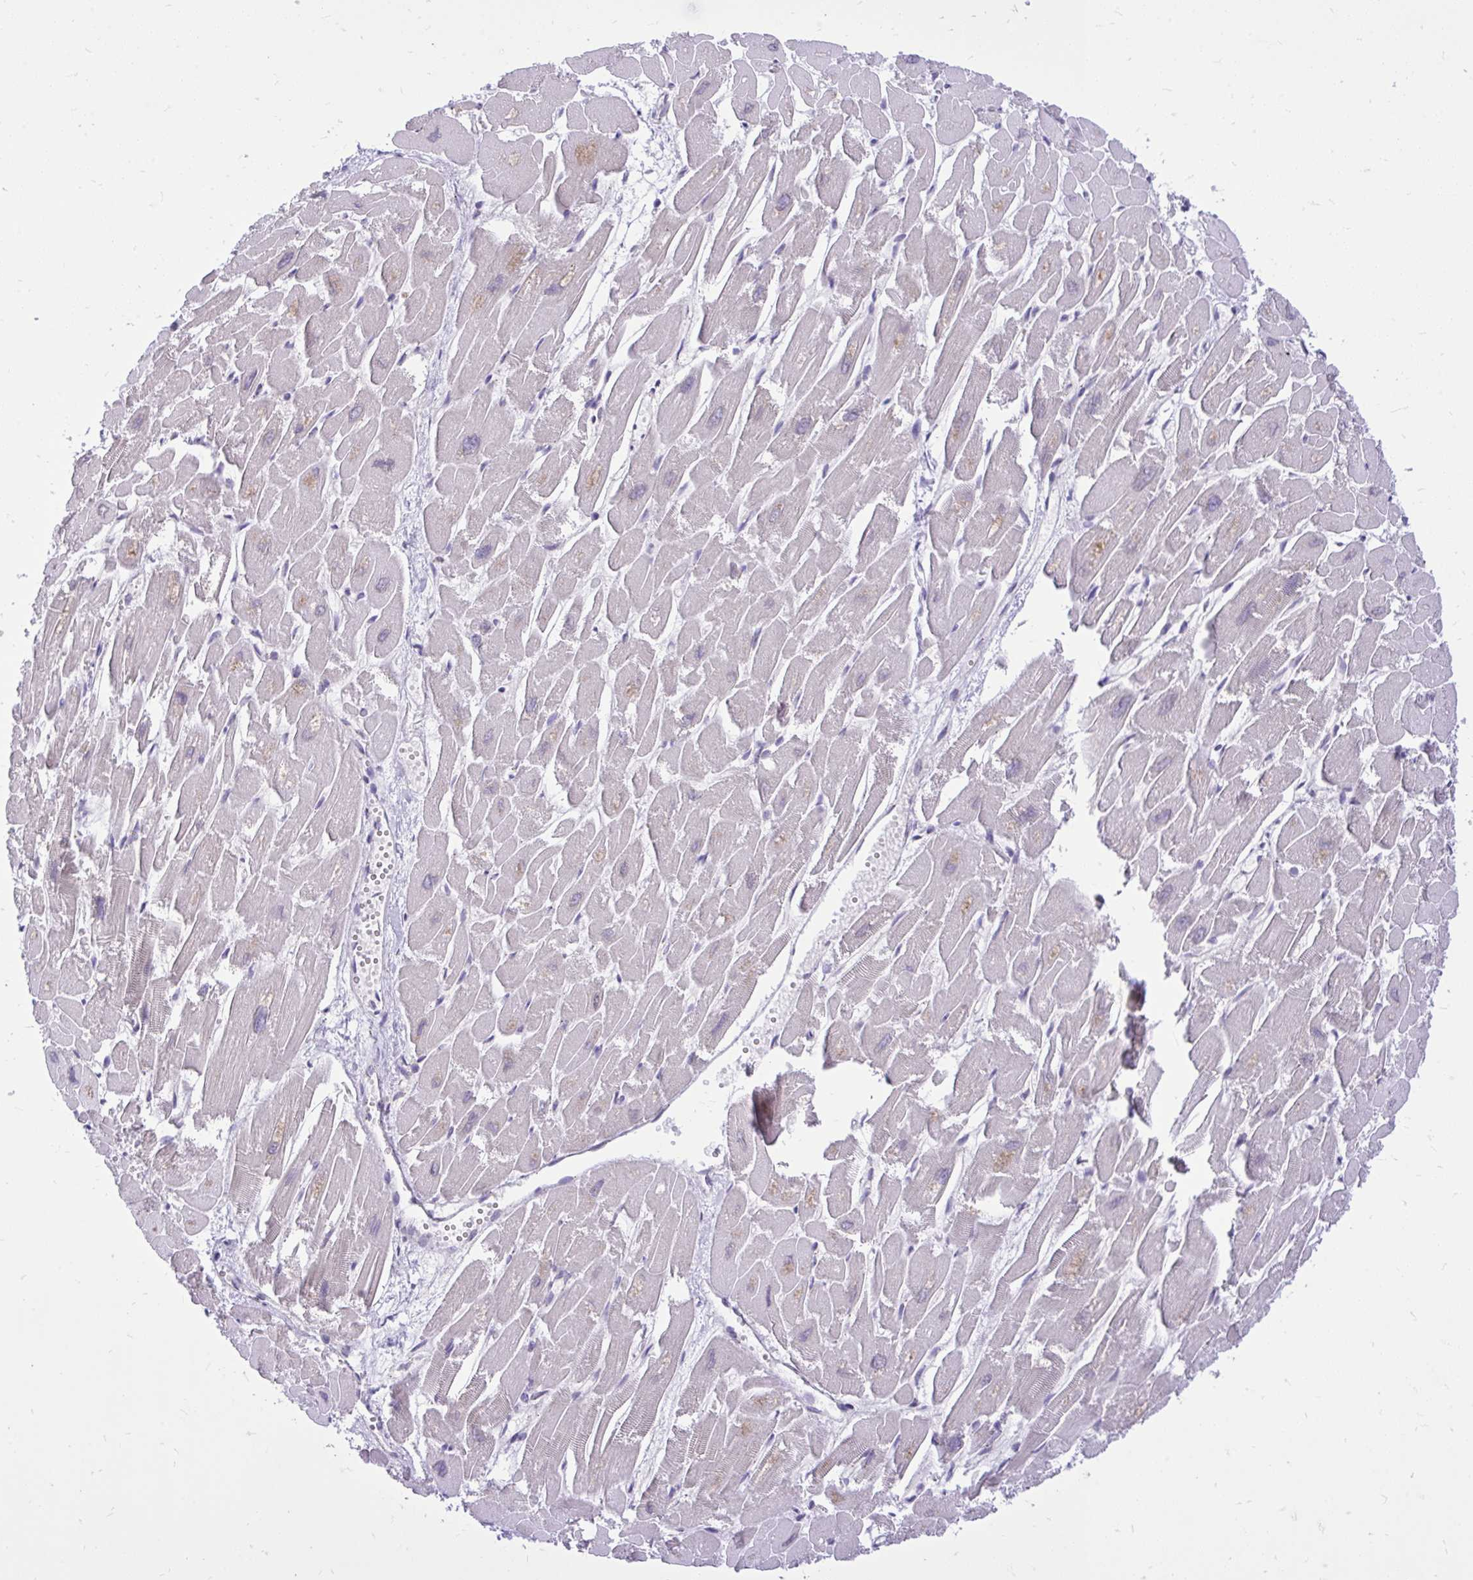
{"staining": {"intensity": "negative", "quantity": "none", "location": "none"}, "tissue": "heart muscle", "cell_type": "Cardiomyocytes", "image_type": "normal", "snomed": [{"axis": "morphology", "description": "Normal tissue, NOS"}, {"axis": "topography", "description": "Heart"}], "caption": "This micrograph is of unremarkable heart muscle stained with IHC to label a protein in brown with the nuclei are counter-stained blue. There is no positivity in cardiomyocytes. (Brightfield microscopy of DAB (3,3'-diaminobenzidine) IHC at high magnification).", "gene": "CEACAM18", "patient": {"sex": "male", "age": 54}}